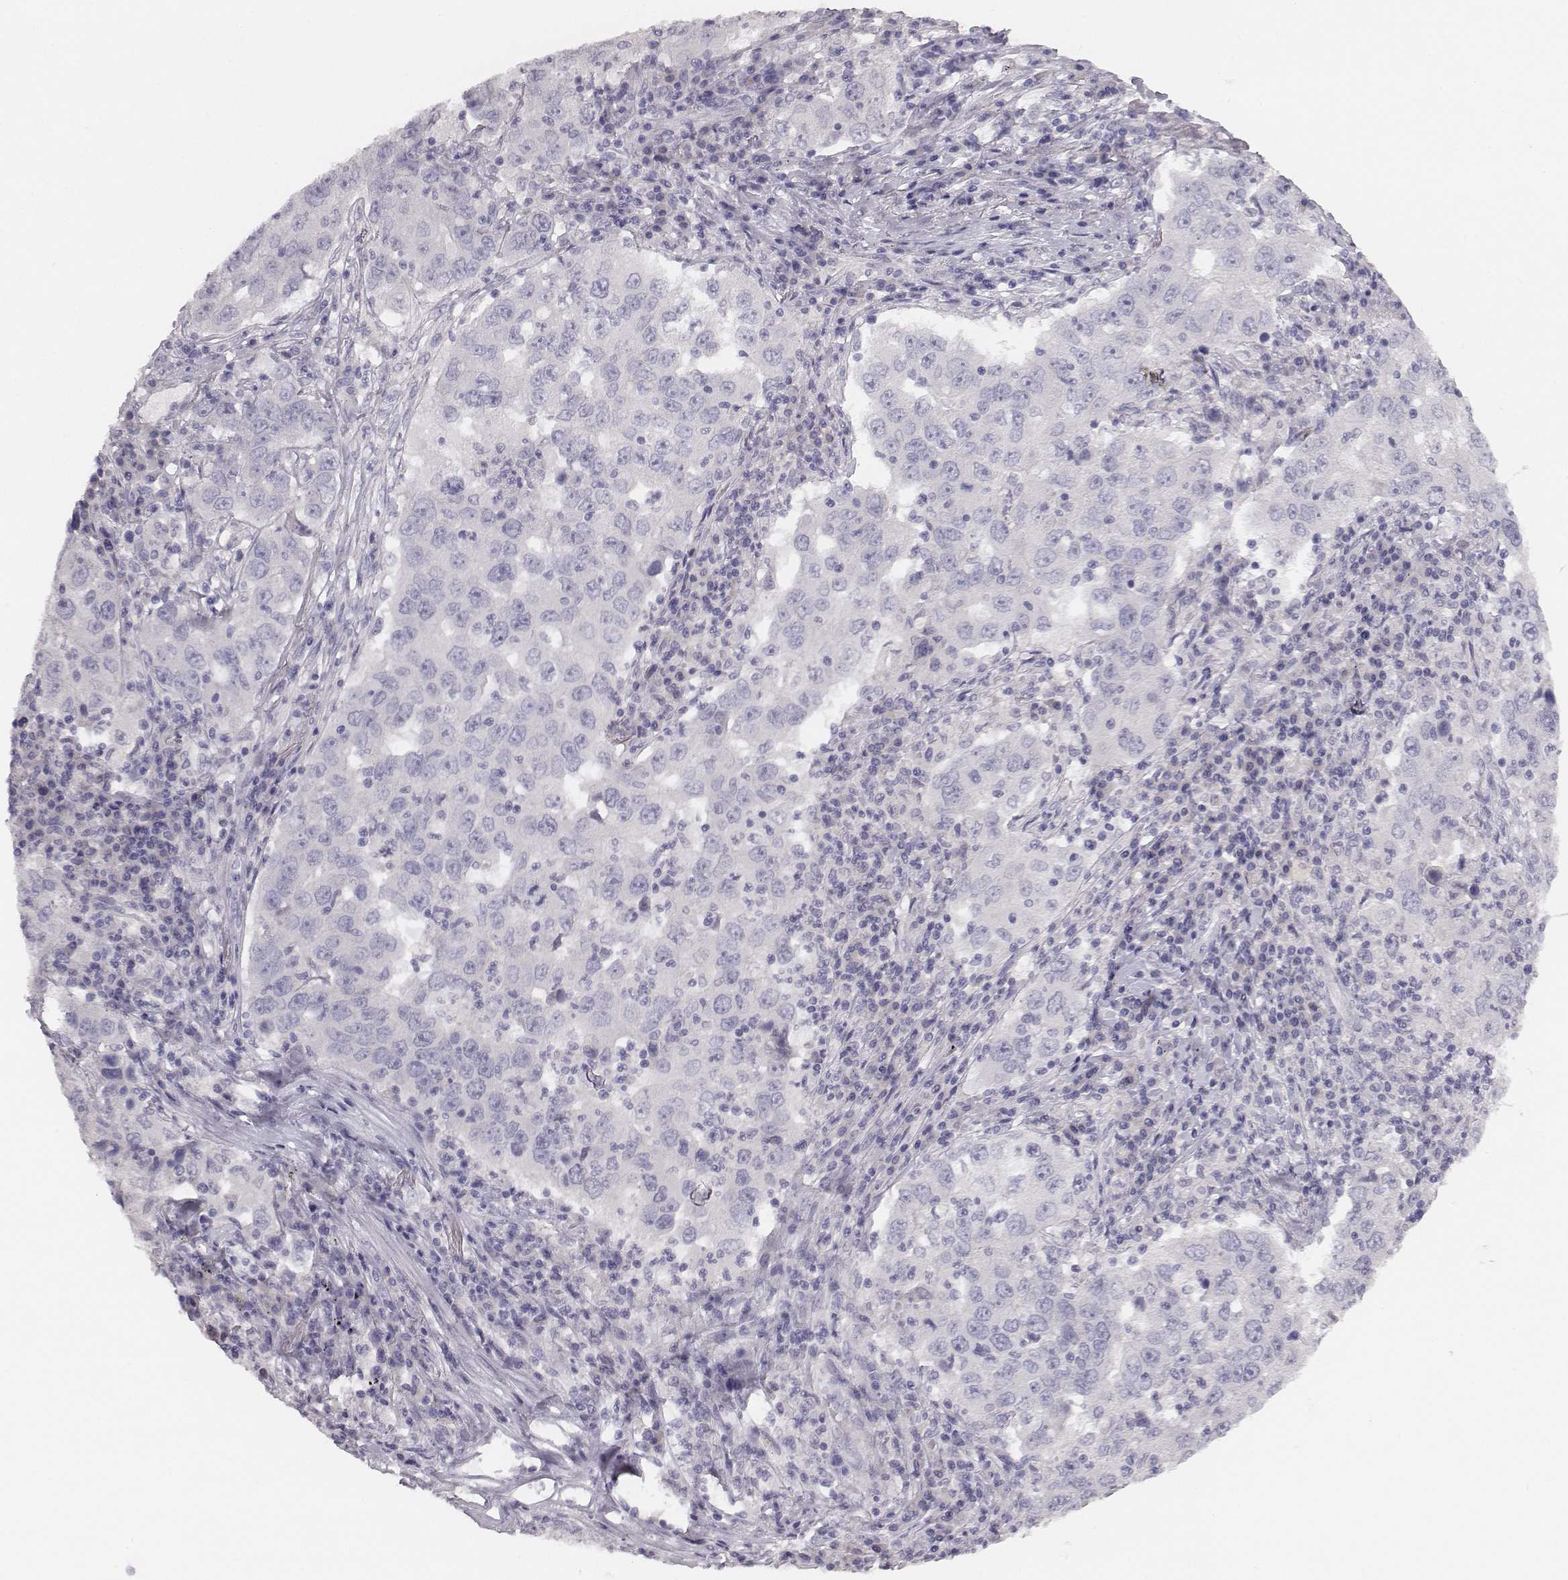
{"staining": {"intensity": "negative", "quantity": "none", "location": "none"}, "tissue": "lung cancer", "cell_type": "Tumor cells", "image_type": "cancer", "snomed": [{"axis": "morphology", "description": "Adenocarcinoma, NOS"}, {"axis": "topography", "description": "Lung"}], "caption": "This is an IHC micrograph of lung cancer. There is no staining in tumor cells.", "gene": "MYH6", "patient": {"sex": "male", "age": 73}}